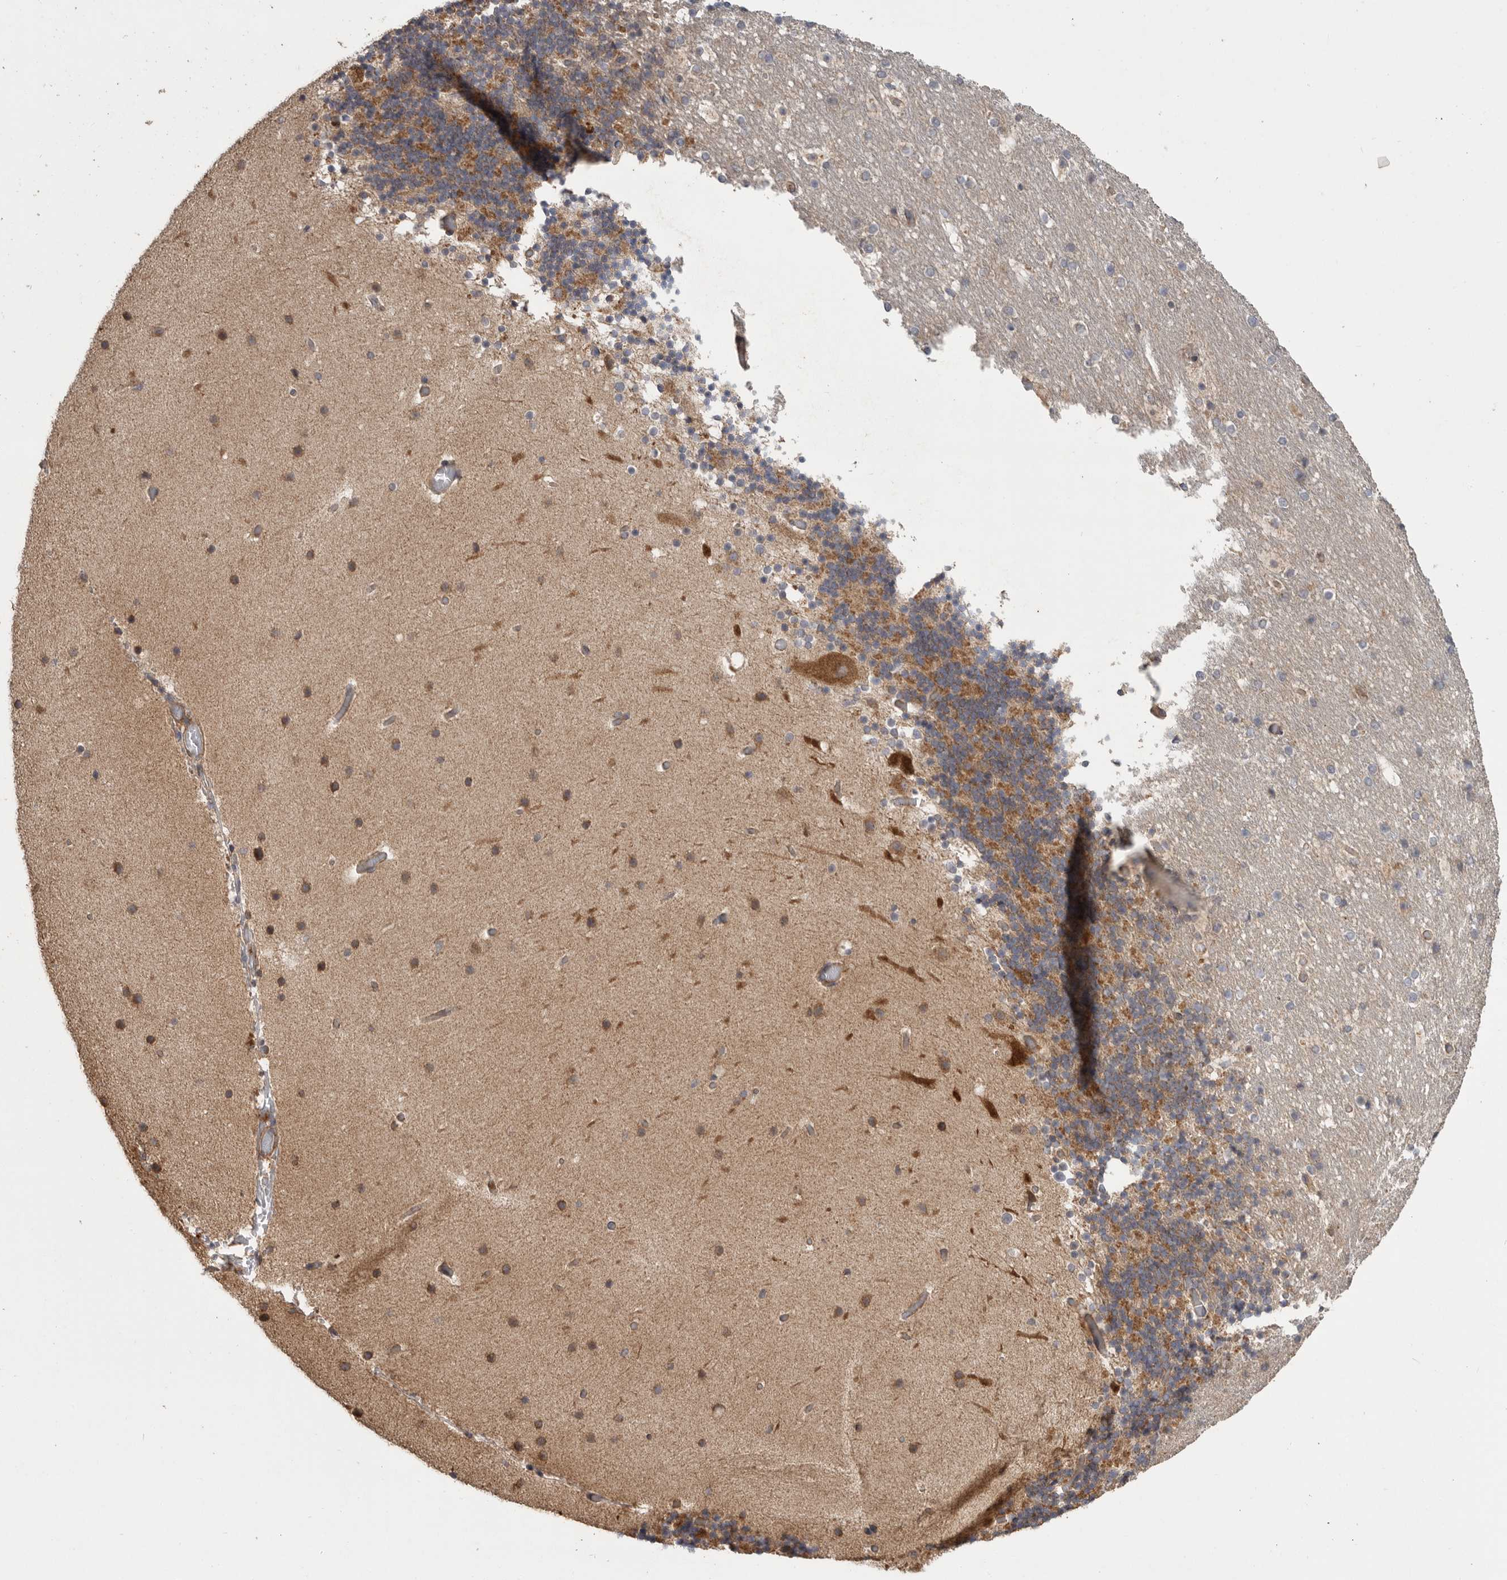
{"staining": {"intensity": "moderate", "quantity": "25%-75%", "location": "cytoplasmic/membranous"}, "tissue": "cerebellum", "cell_type": "Cells in granular layer", "image_type": "normal", "snomed": [{"axis": "morphology", "description": "Normal tissue, NOS"}, {"axis": "topography", "description": "Cerebellum"}], "caption": "Cells in granular layer display medium levels of moderate cytoplasmic/membranous staining in approximately 25%-75% of cells in benign human cerebellum. Nuclei are stained in blue.", "gene": "PODXL2", "patient": {"sex": "male", "age": 57}}